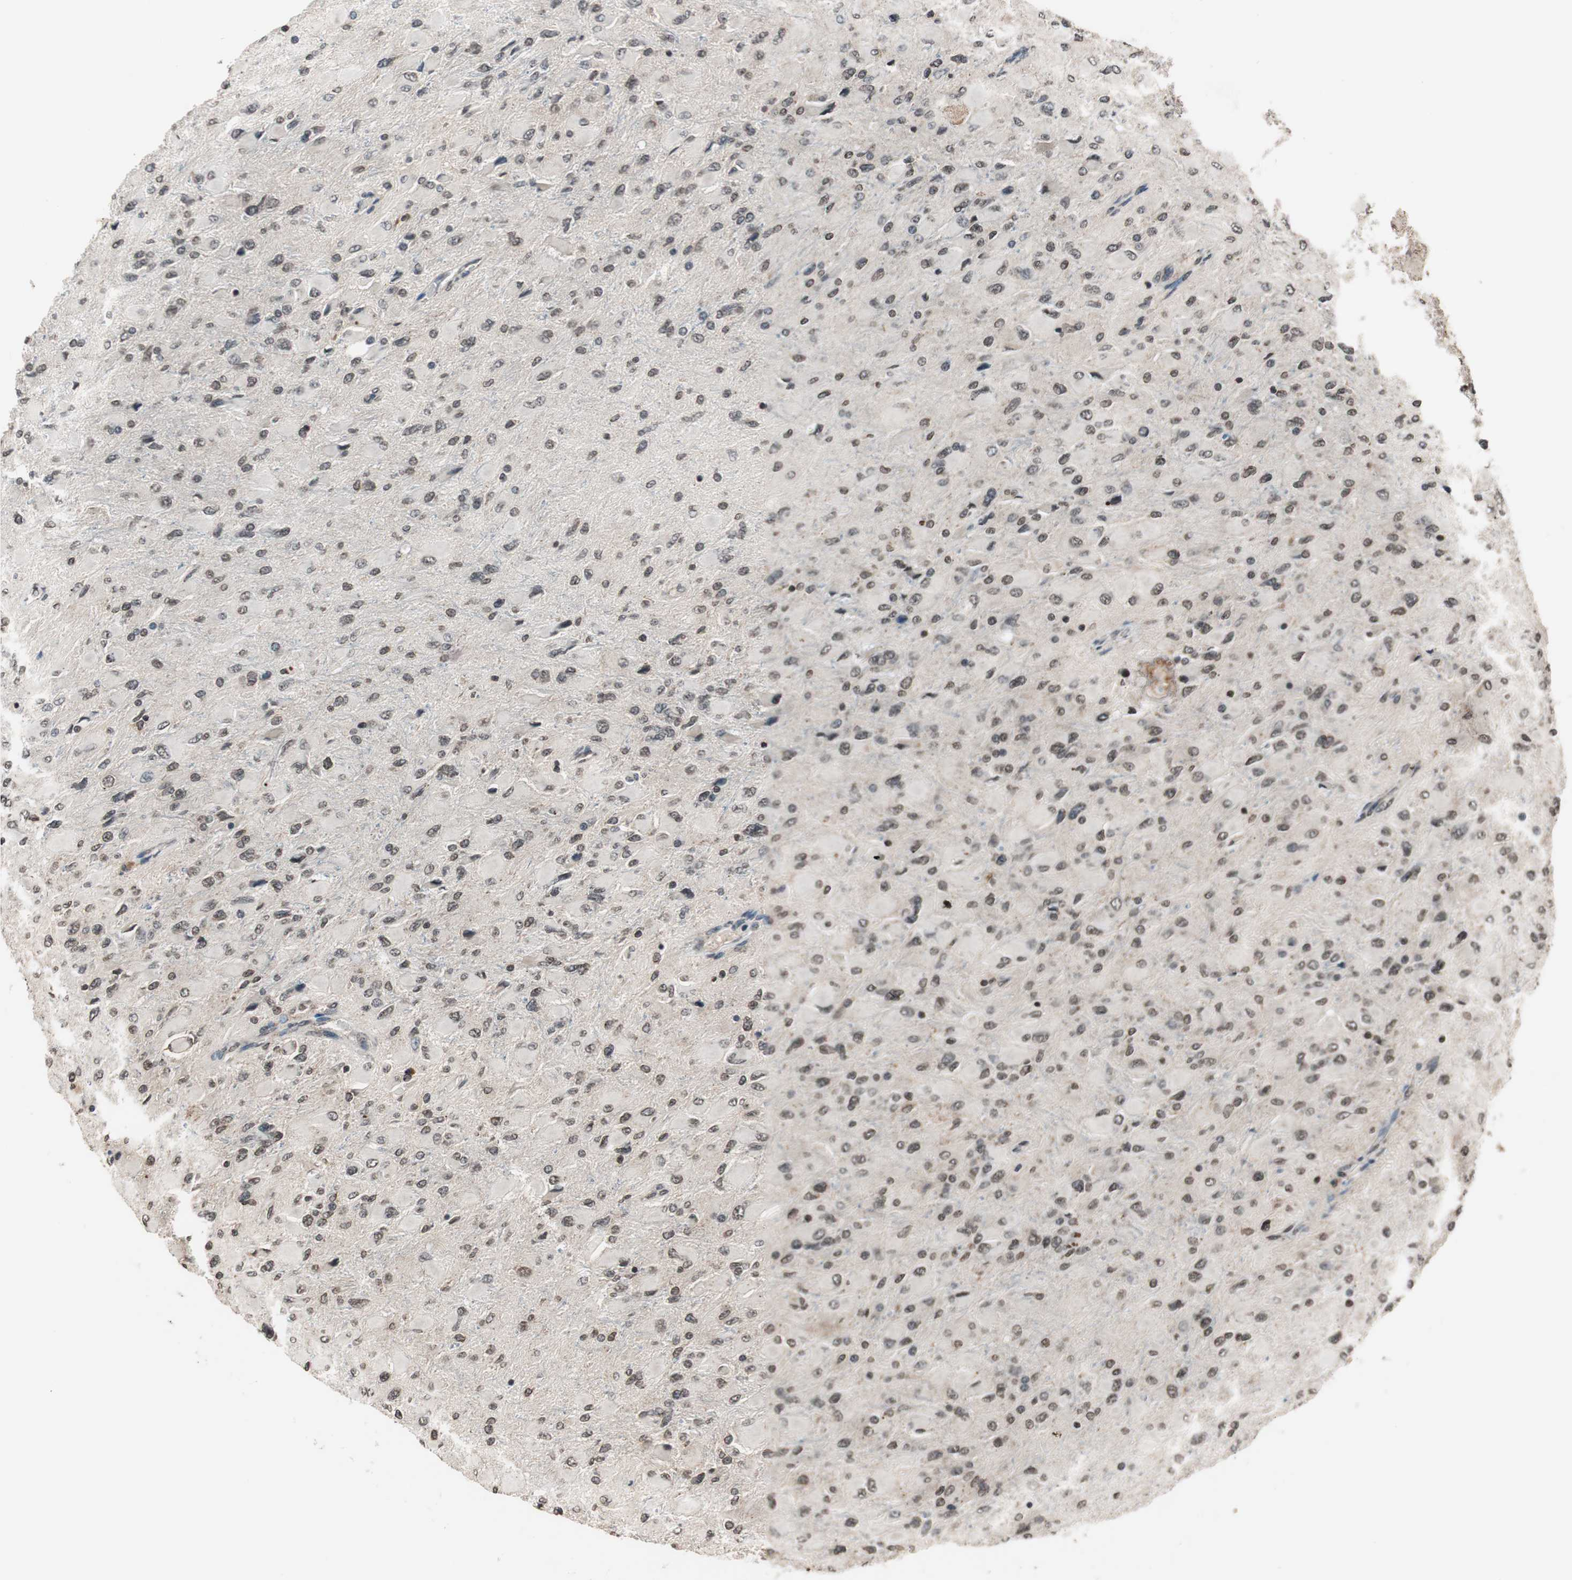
{"staining": {"intensity": "weak", "quantity": ">75%", "location": "nuclear"}, "tissue": "glioma", "cell_type": "Tumor cells", "image_type": "cancer", "snomed": [{"axis": "morphology", "description": "Glioma, malignant, High grade"}, {"axis": "topography", "description": "Cerebral cortex"}], "caption": "Immunohistochemistry of human malignant glioma (high-grade) exhibits low levels of weak nuclear staining in approximately >75% of tumor cells. Ihc stains the protein in brown and the nuclei are stained blue.", "gene": "RFC1", "patient": {"sex": "female", "age": 36}}